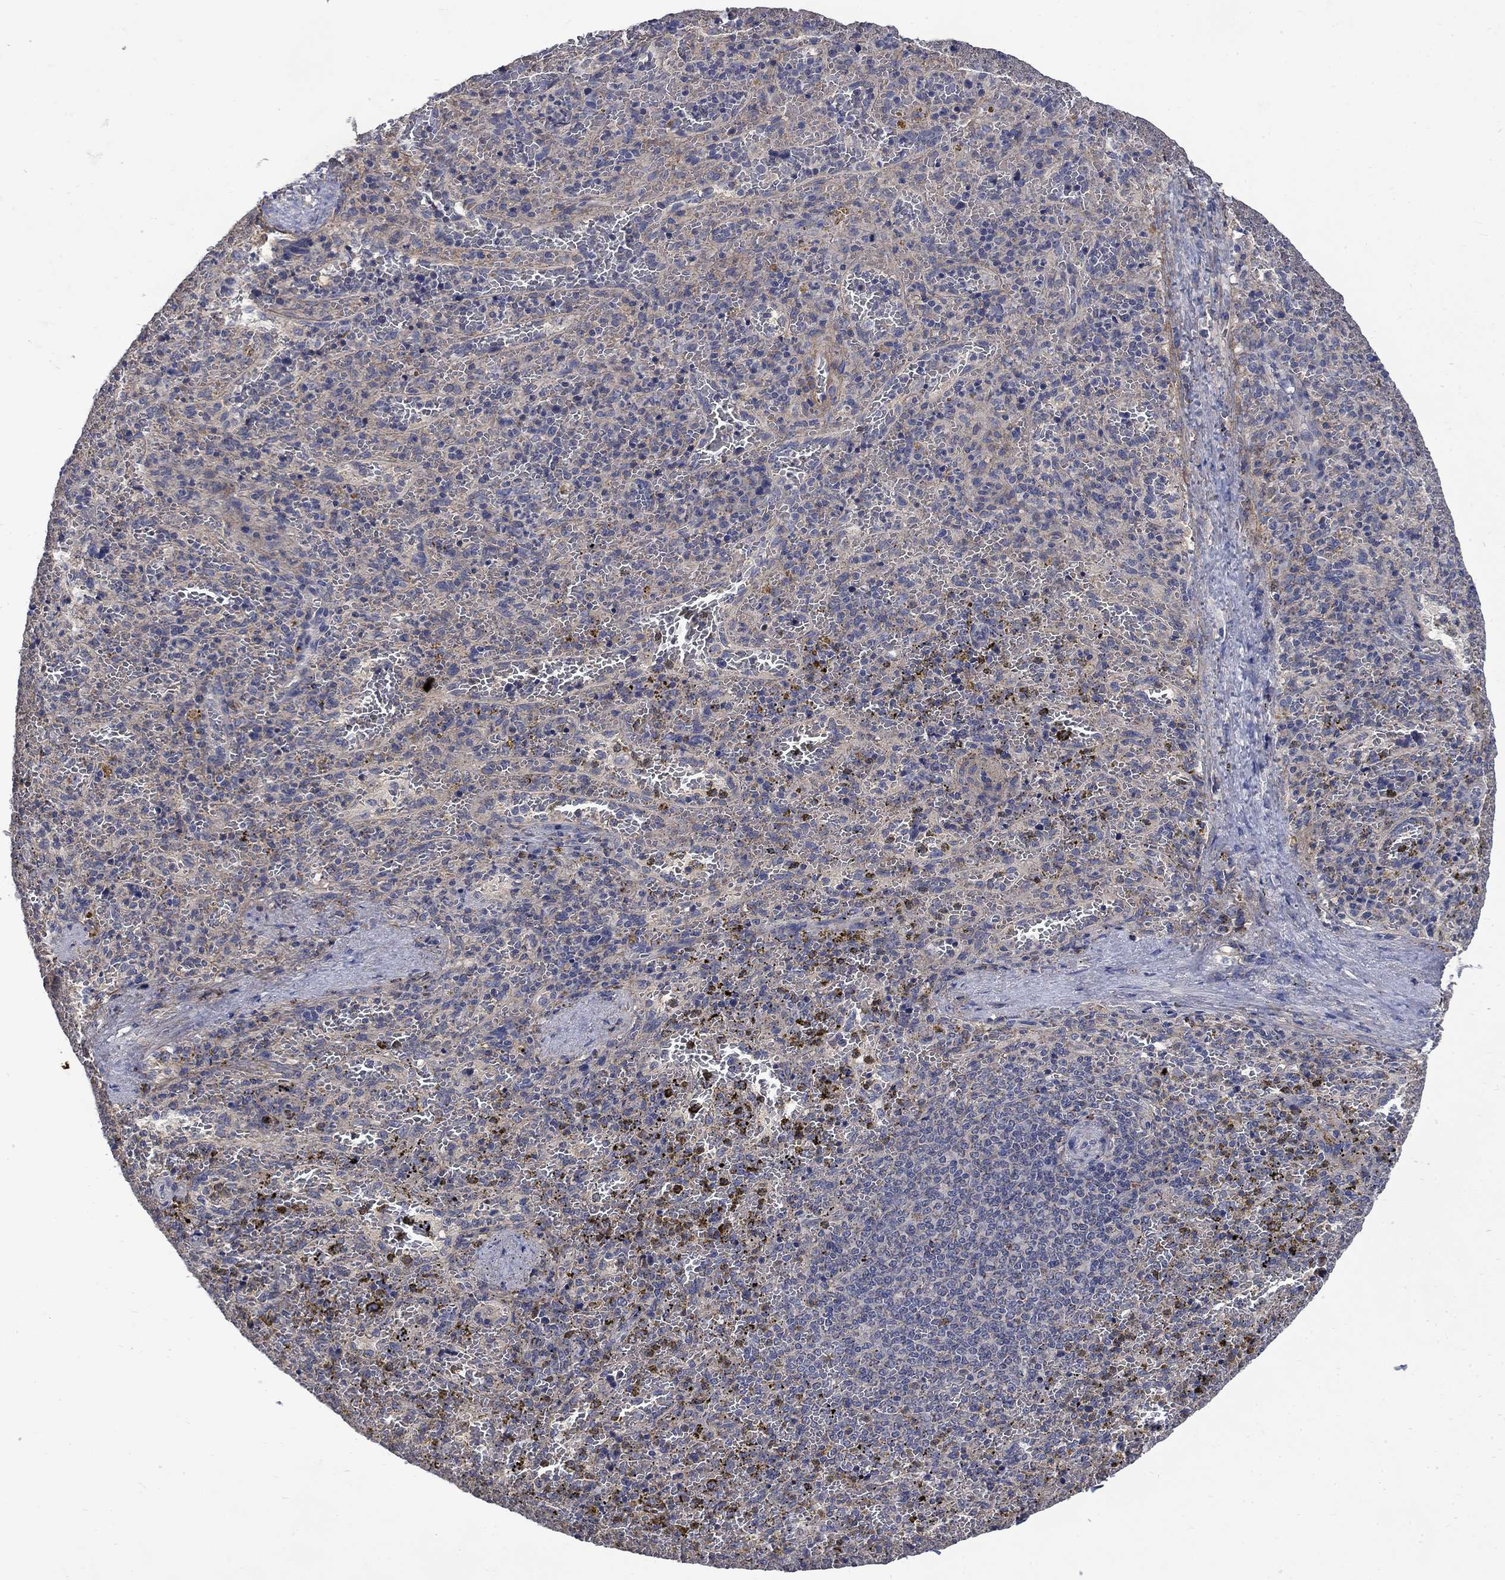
{"staining": {"intensity": "weak", "quantity": "25%-75%", "location": "cytoplasmic/membranous"}, "tissue": "spleen", "cell_type": "Cells in red pulp", "image_type": "normal", "snomed": [{"axis": "morphology", "description": "Normal tissue, NOS"}, {"axis": "topography", "description": "Spleen"}], "caption": "Cells in red pulp reveal weak cytoplasmic/membranous staining in approximately 25%-75% of cells in unremarkable spleen.", "gene": "HSPA12A", "patient": {"sex": "female", "age": 50}}